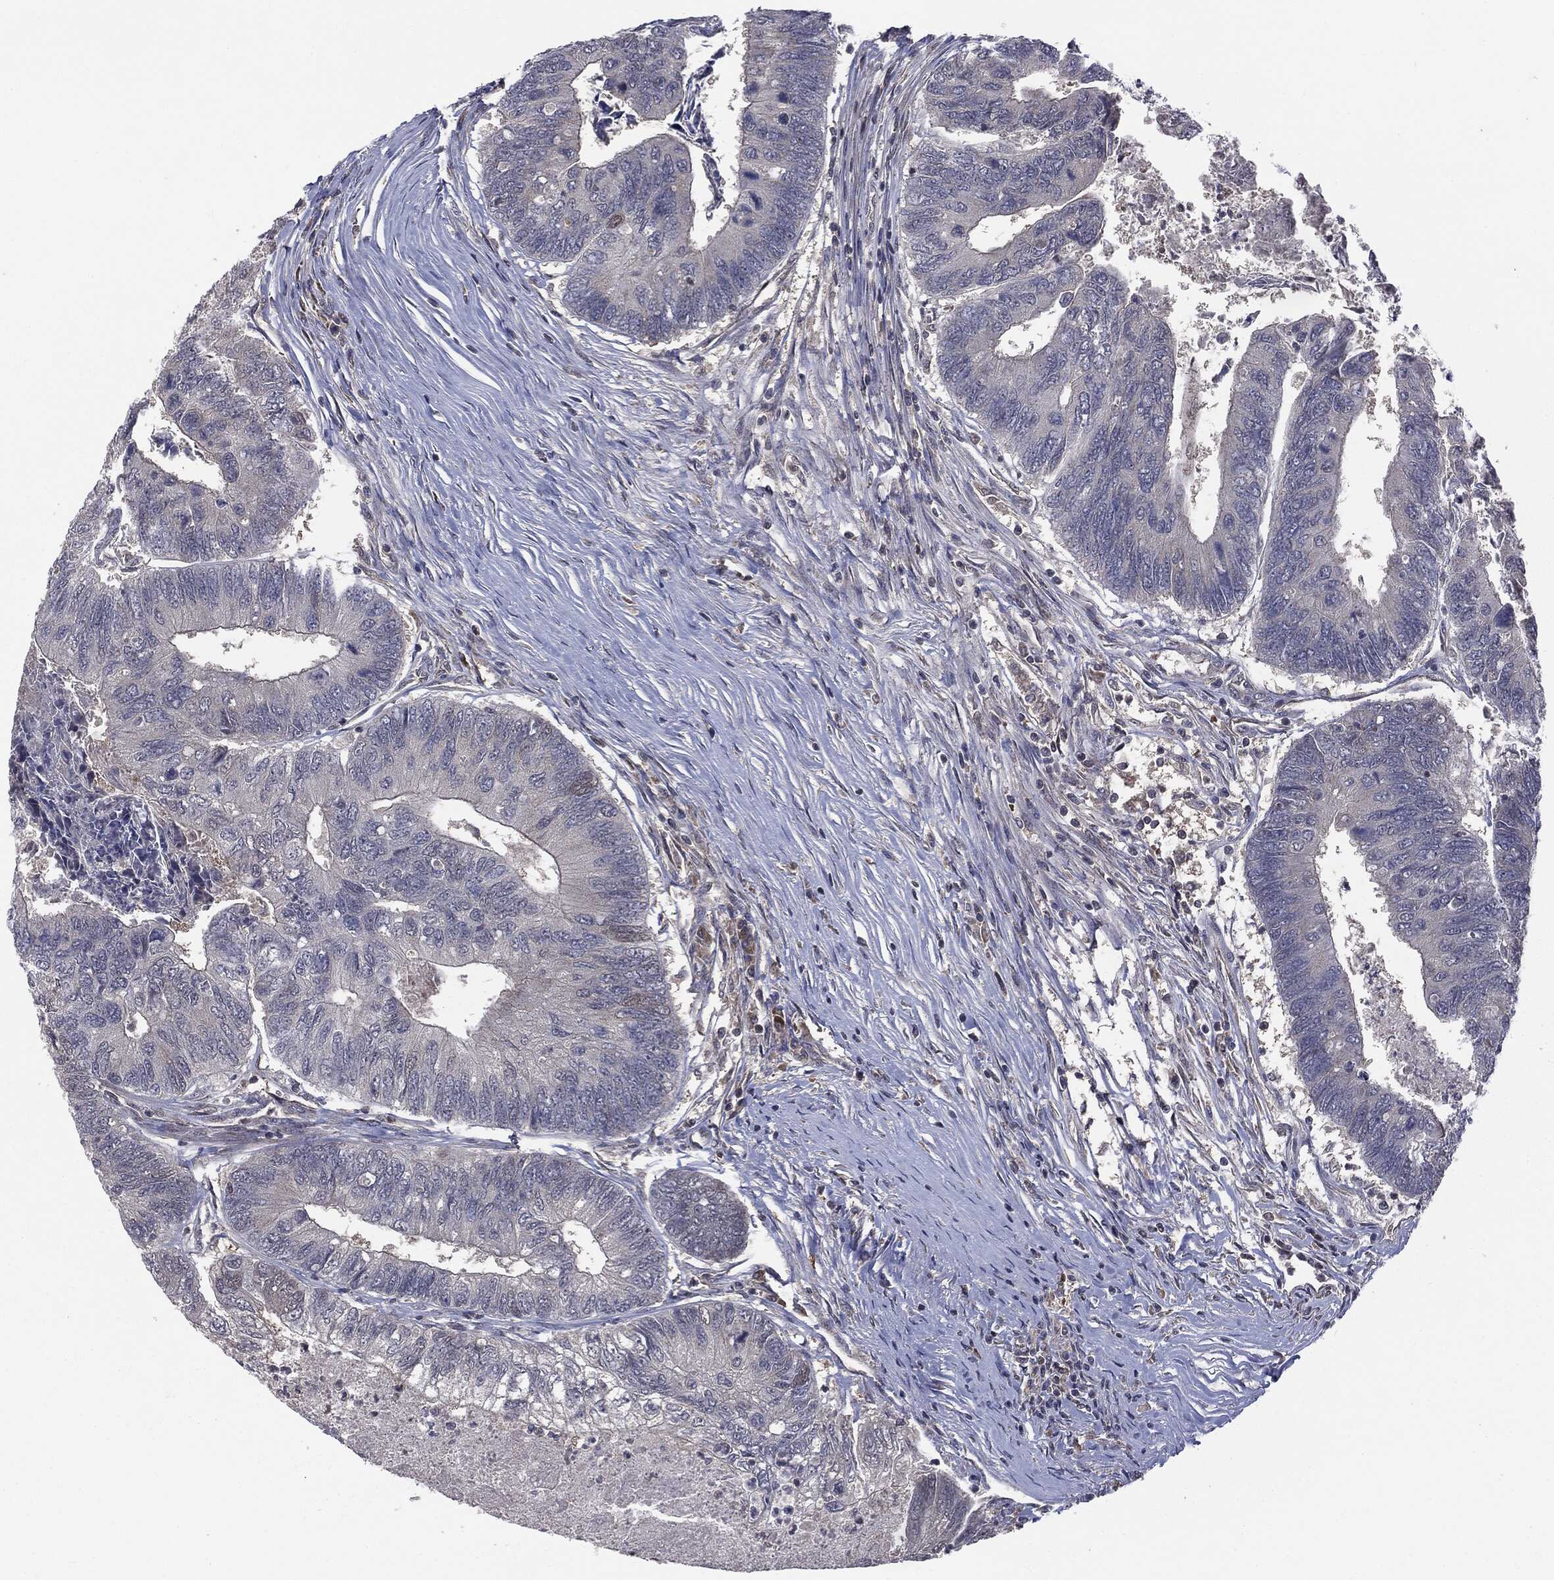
{"staining": {"intensity": "negative", "quantity": "none", "location": "none"}, "tissue": "colorectal cancer", "cell_type": "Tumor cells", "image_type": "cancer", "snomed": [{"axis": "morphology", "description": "Adenocarcinoma, NOS"}, {"axis": "topography", "description": "Colon"}], "caption": "Tumor cells are negative for brown protein staining in colorectal cancer.", "gene": "PTPA", "patient": {"sex": "female", "age": 67}}